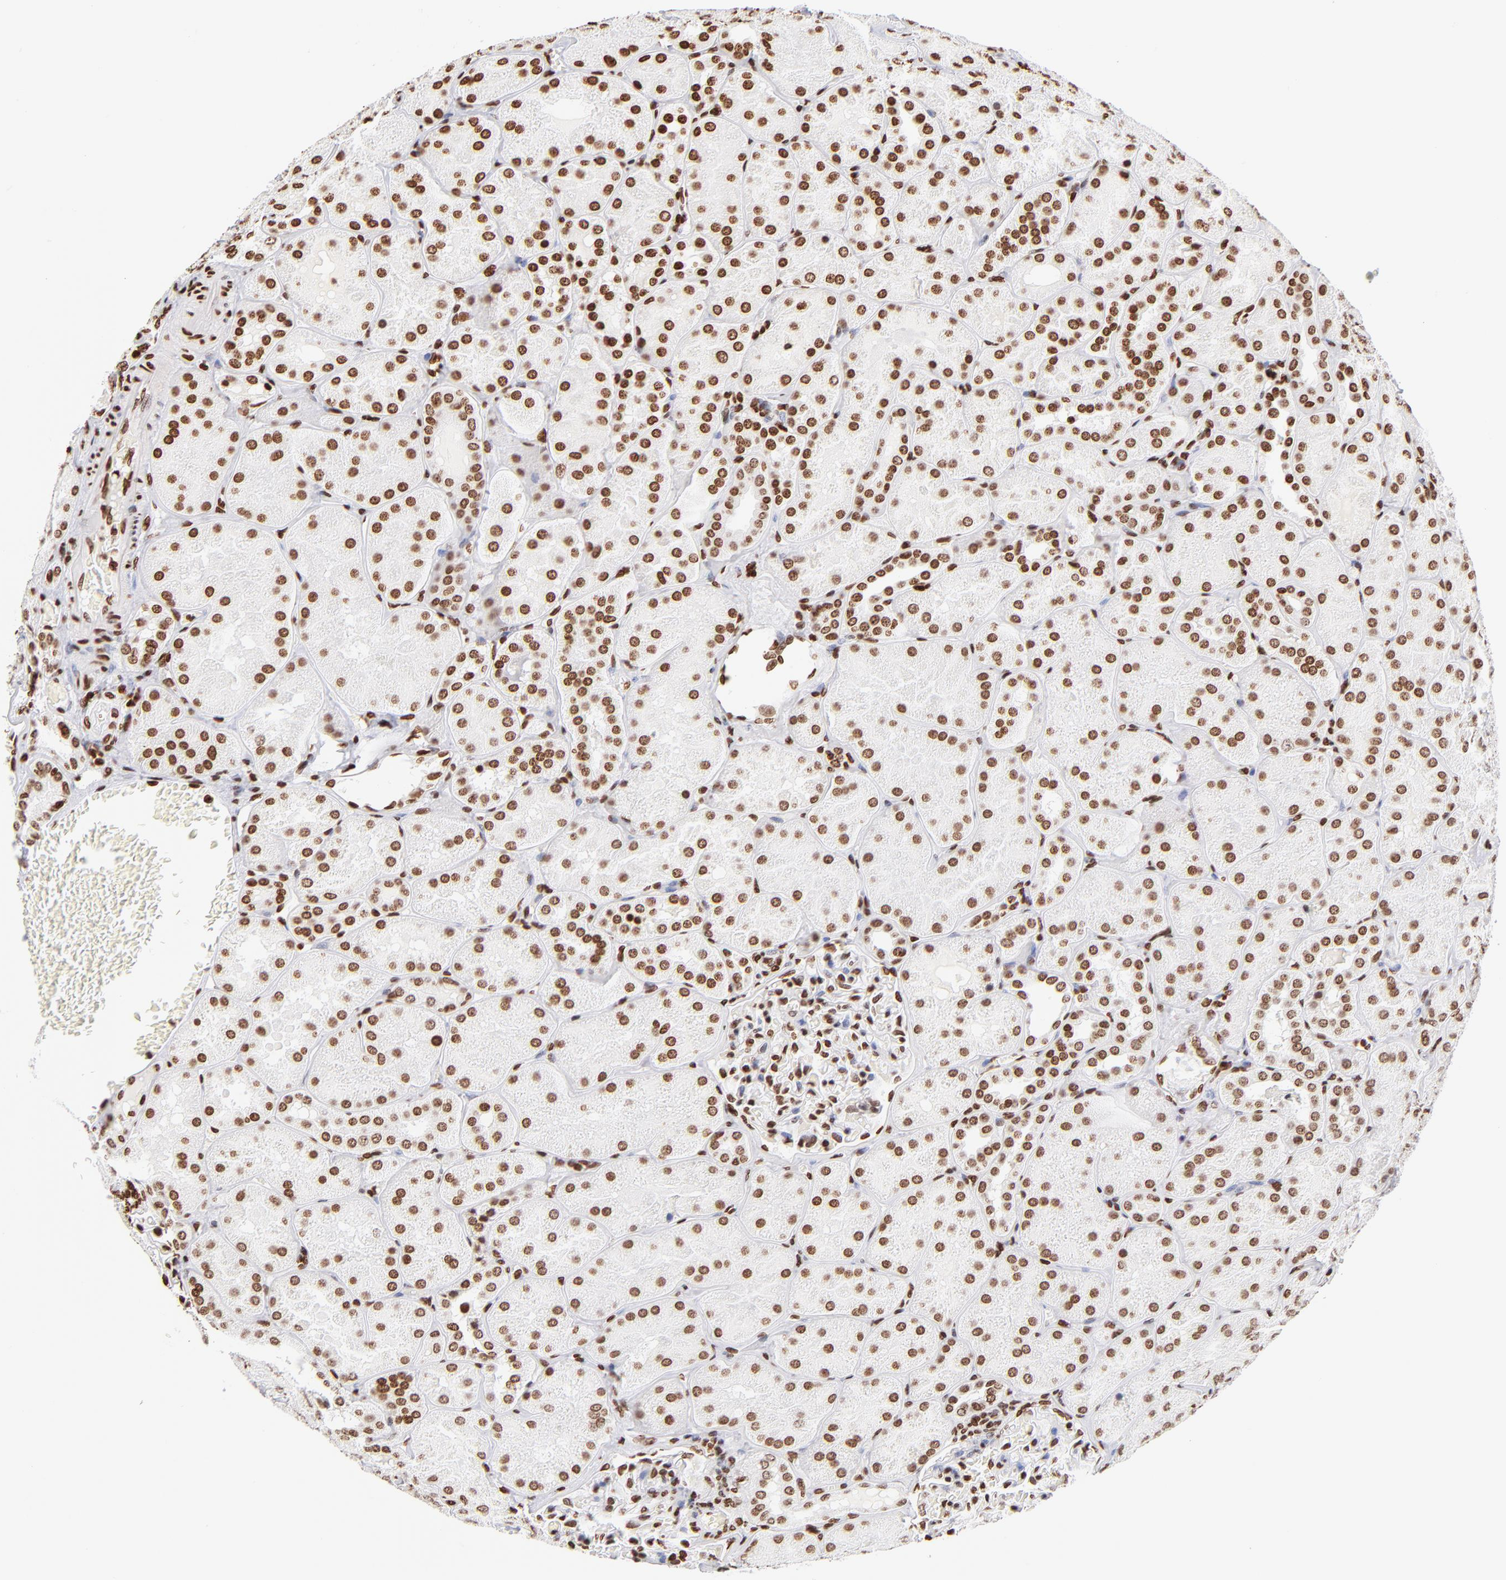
{"staining": {"intensity": "strong", "quantity": ">75%", "location": "nuclear"}, "tissue": "kidney", "cell_type": "Cells in glomeruli", "image_type": "normal", "snomed": [{"axis": "morphology", "description": "Normal tissue, NOS"}, {"axis": "topography", "description": "Kidney"}], "caption": "Immunohistochemical staining of benign kidney demonstrates high levels of strong nuclear expression in approximately >75% of cells in glomeruli.", "gene": "RTL4", "patient": {"sex": "male", "age": 28}}